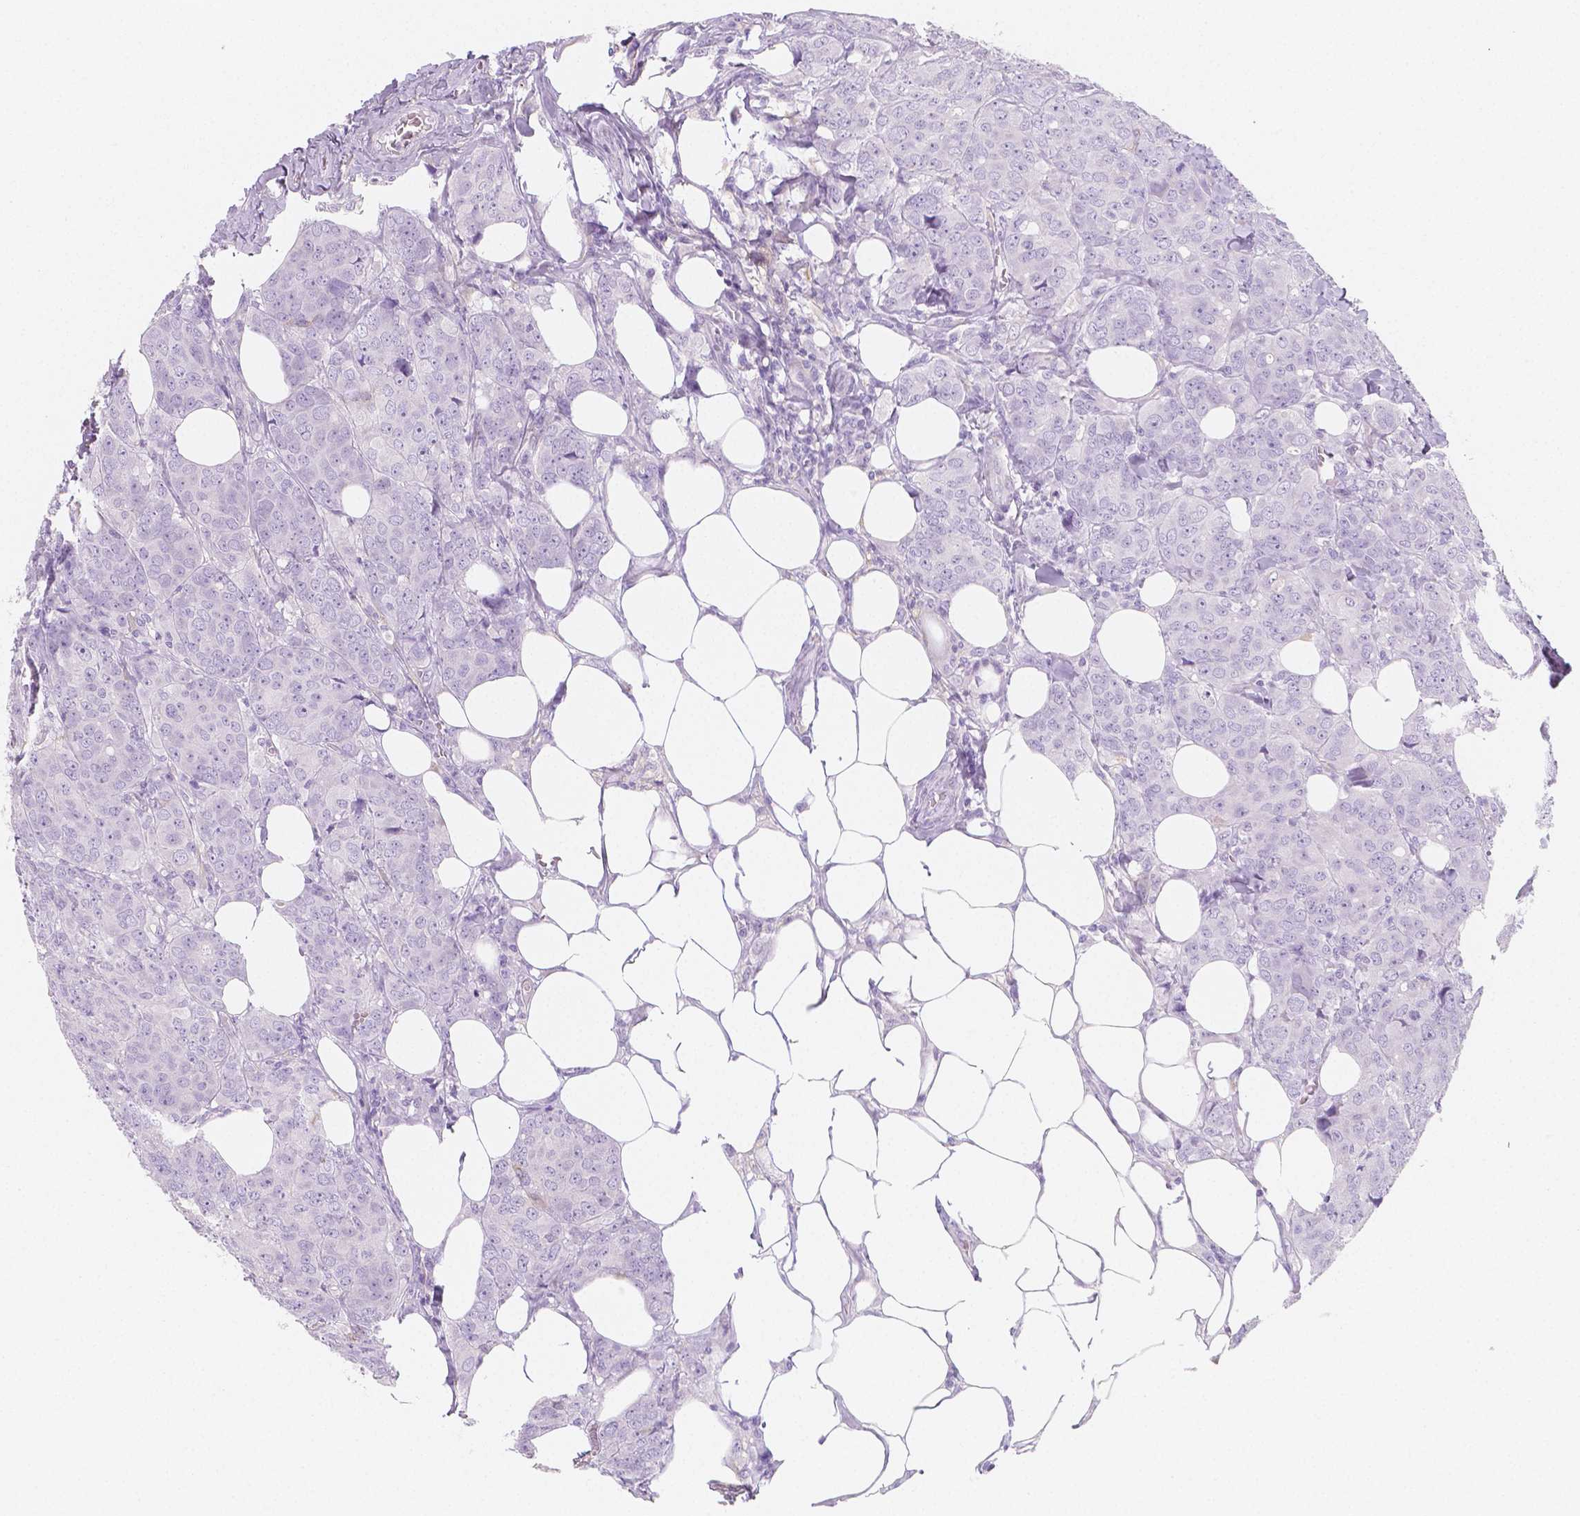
{"staining": {"intensity": "negative", "quantity": "none", "location": "none"}, "tissue": "breast cancer", "cell_type": "Tumor cells", "image_type": "cancer", "snomed": [{"axis": "morphology", "description": "Duct carcinoma"}, {"axis": "topography", "description": "Breast"}], "caption": "Breast cancer was stained to show a protein in brown. There is no significant positivity in tumor cells.", "gene": "MAP1A", "patient": {"sex": "female", "age": 43}}